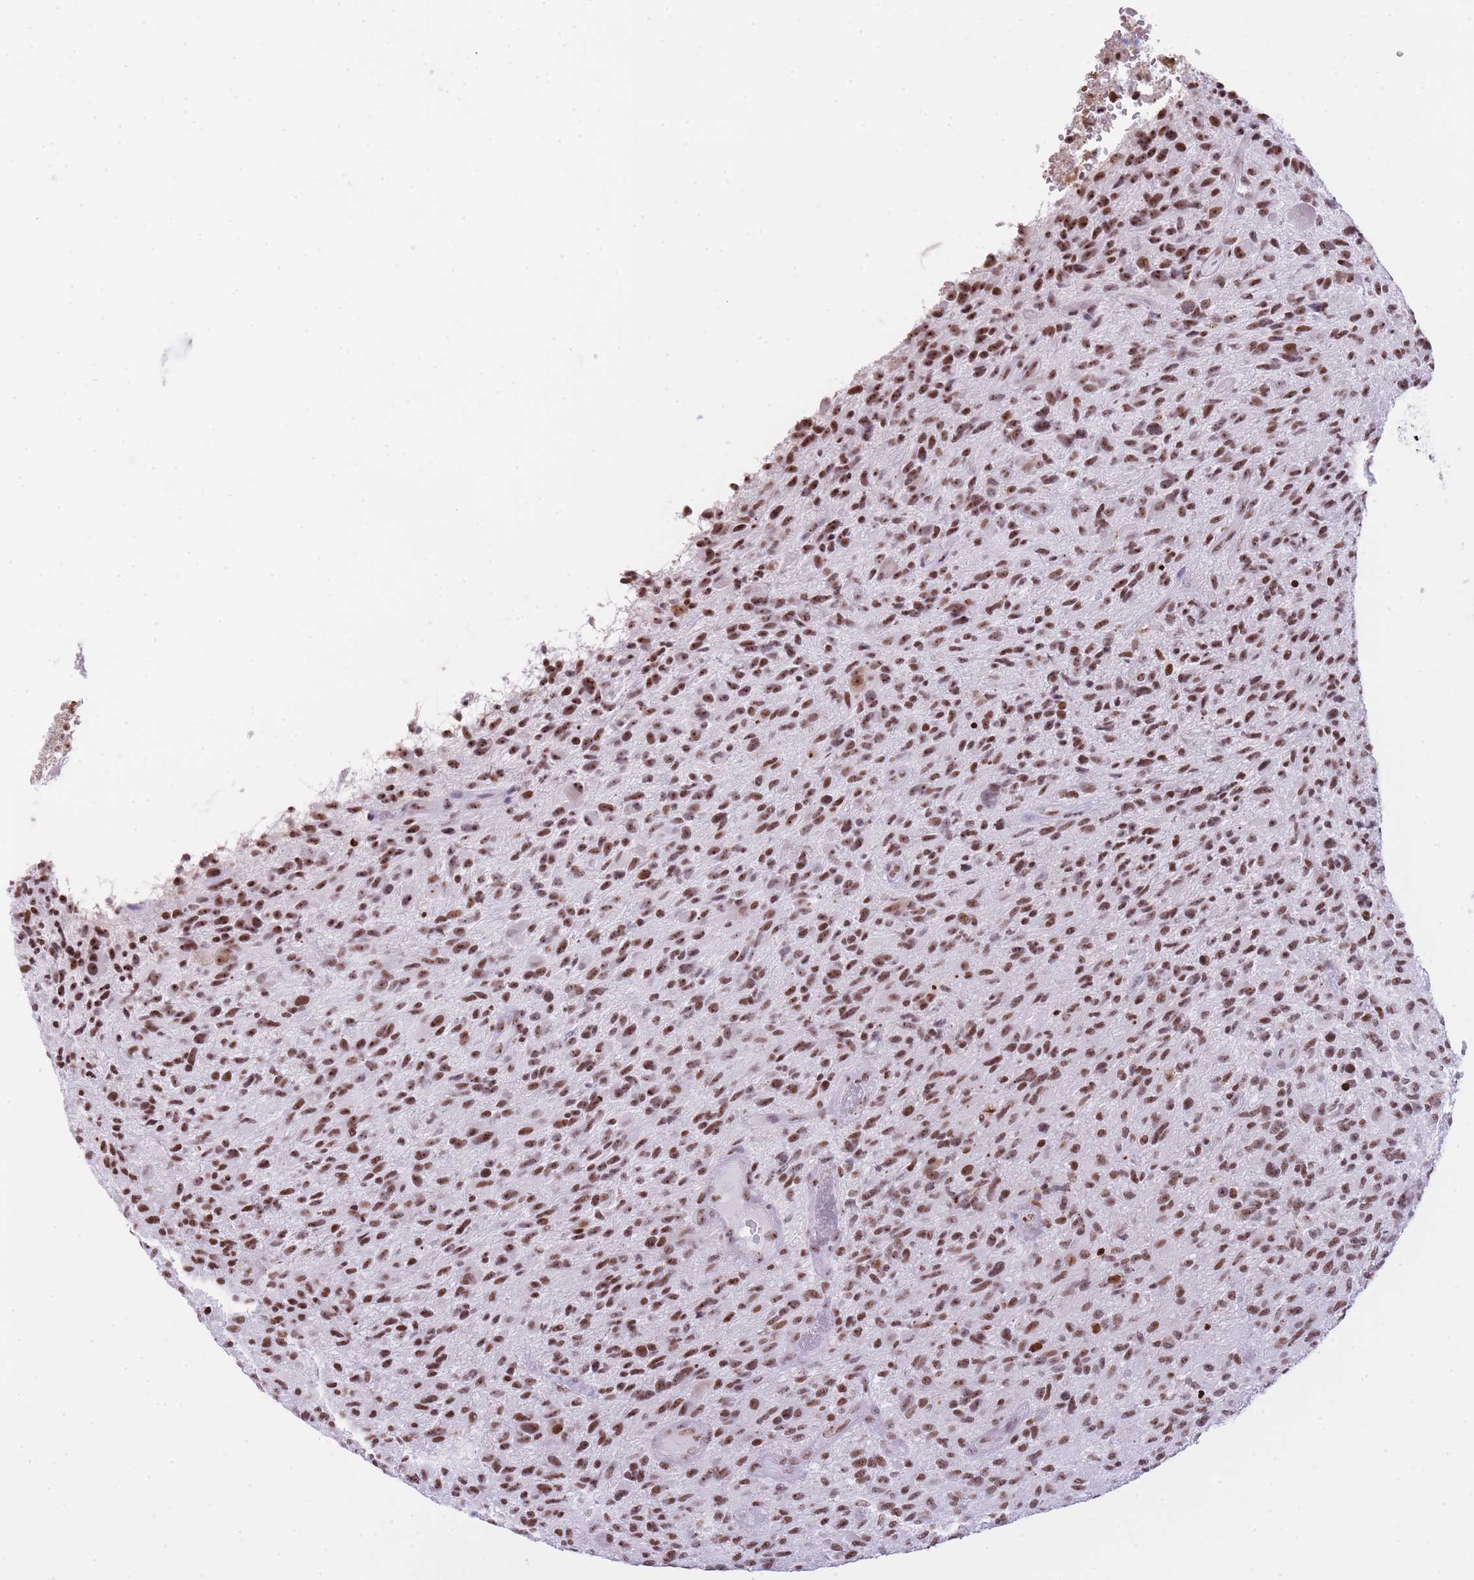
{"staining": {"intensity": "moderate", "quantity": ">75%", "location": "nuclear"}, "tissue": "glioma", "cell_type": "Tumor cells", "image_type": "cancer", "snomed": [{"axis": "morphology", "description": "Glioma, malignant, High grade"}, {"axis": "topography", "description": "Brain"}], "caption": "There is medium levels of moderate nuclear positivity in tumor cells of glioma, as demonstrated by immunohistochemical staining (brown color).", "gene": "EVC2", "patient": {"sex": "male", "age": 47}}